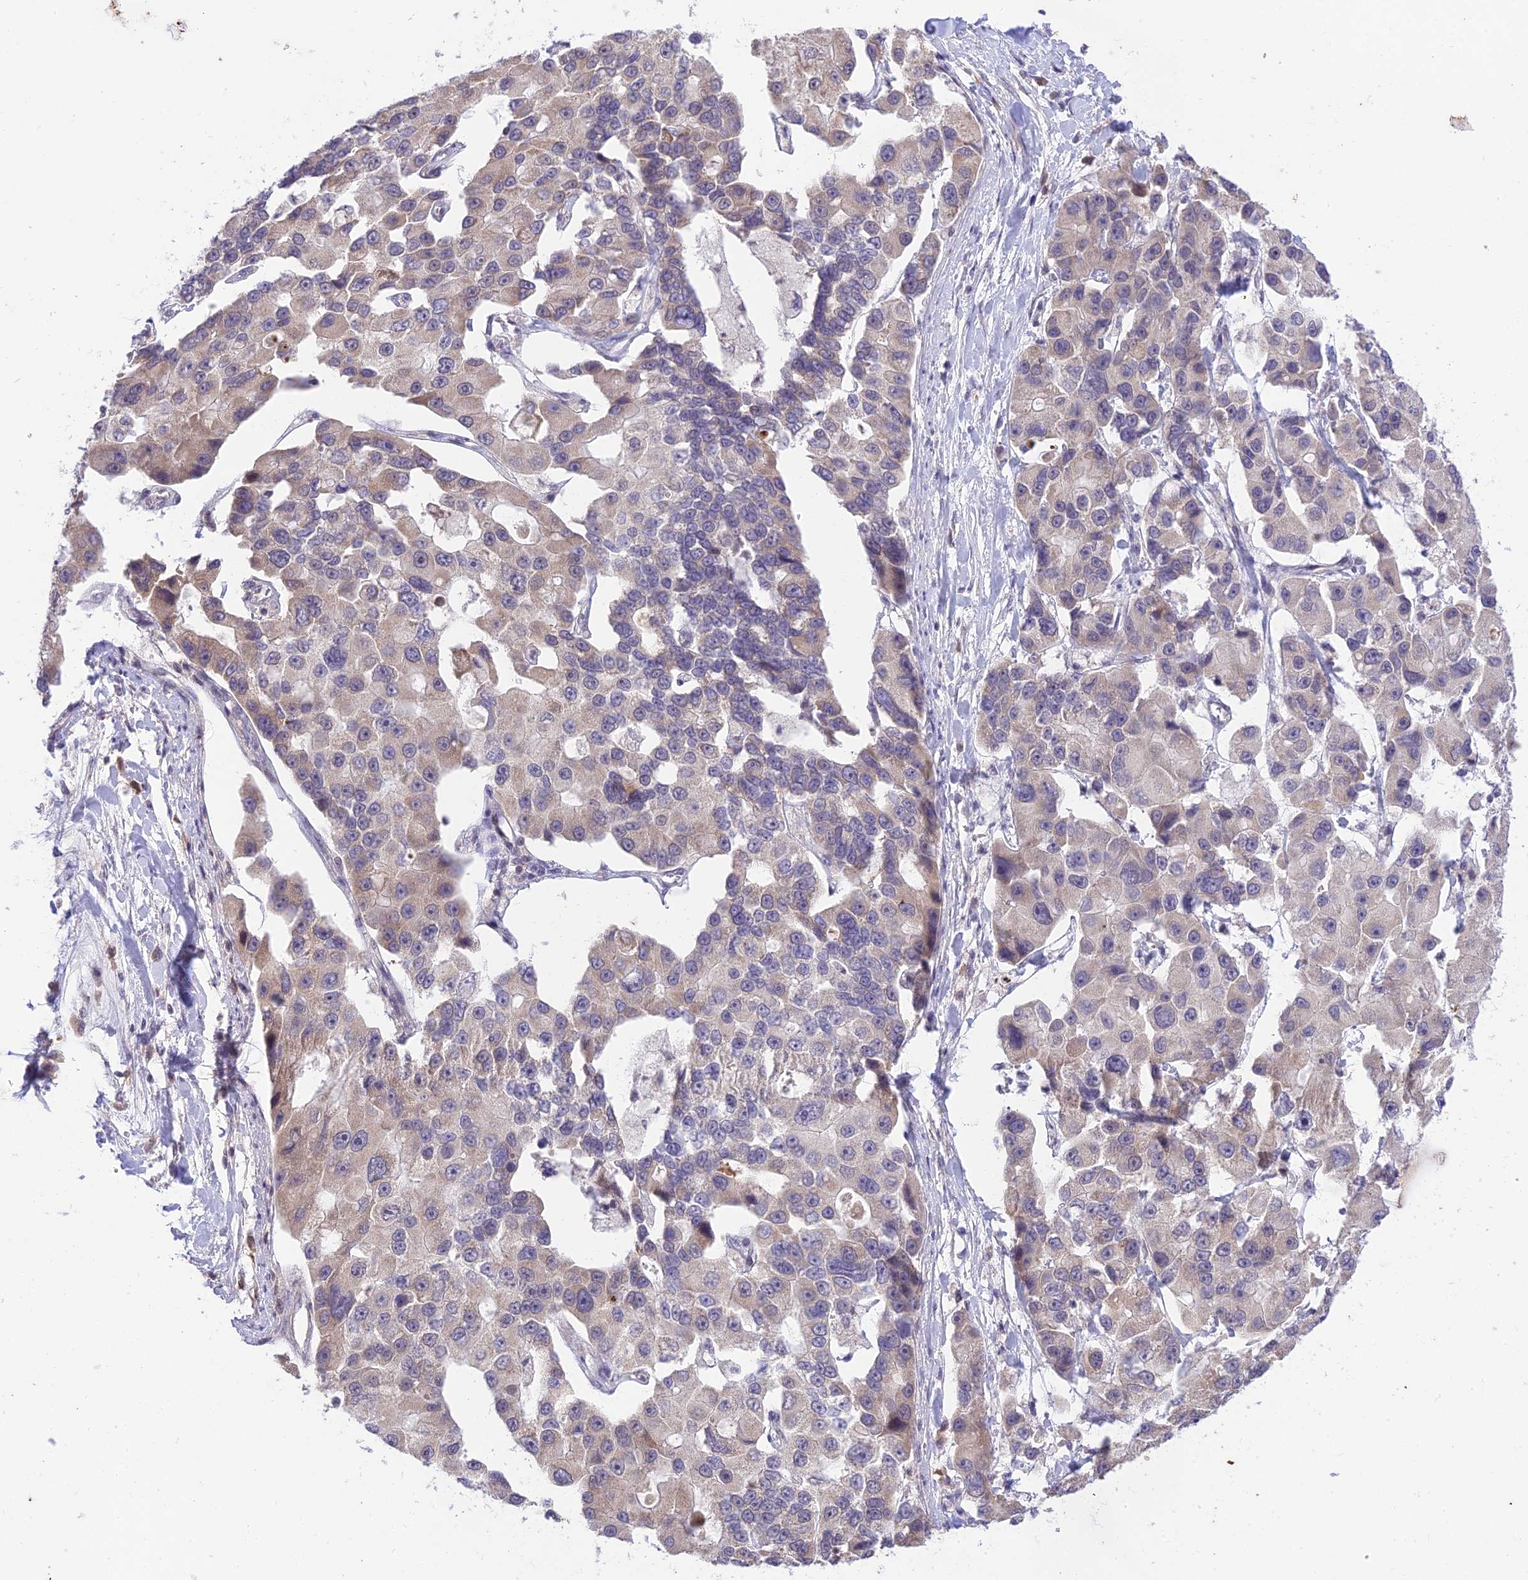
{"staining": {"intensity": "weak", "quantity": "25%-75%", "location": "cytoplasmic/membranous"}, "tissue": "lung cancer", "cell_type": "Tumor cells", "image_type": "cancer", "snomed": [{"axis": "morphology", "description": "Adenocarcinoma, NOS"}, {"axis": "topography", "description": "Lung"}], "caption": "Adenocarcinoma (lung) stained with a brown dye shows weak cytoplasmic/membranous positive expression in approximately 25%-75% of tumor cells.", "gene": "TEKT1", "patient": {"sex": "female", "age": 54}}